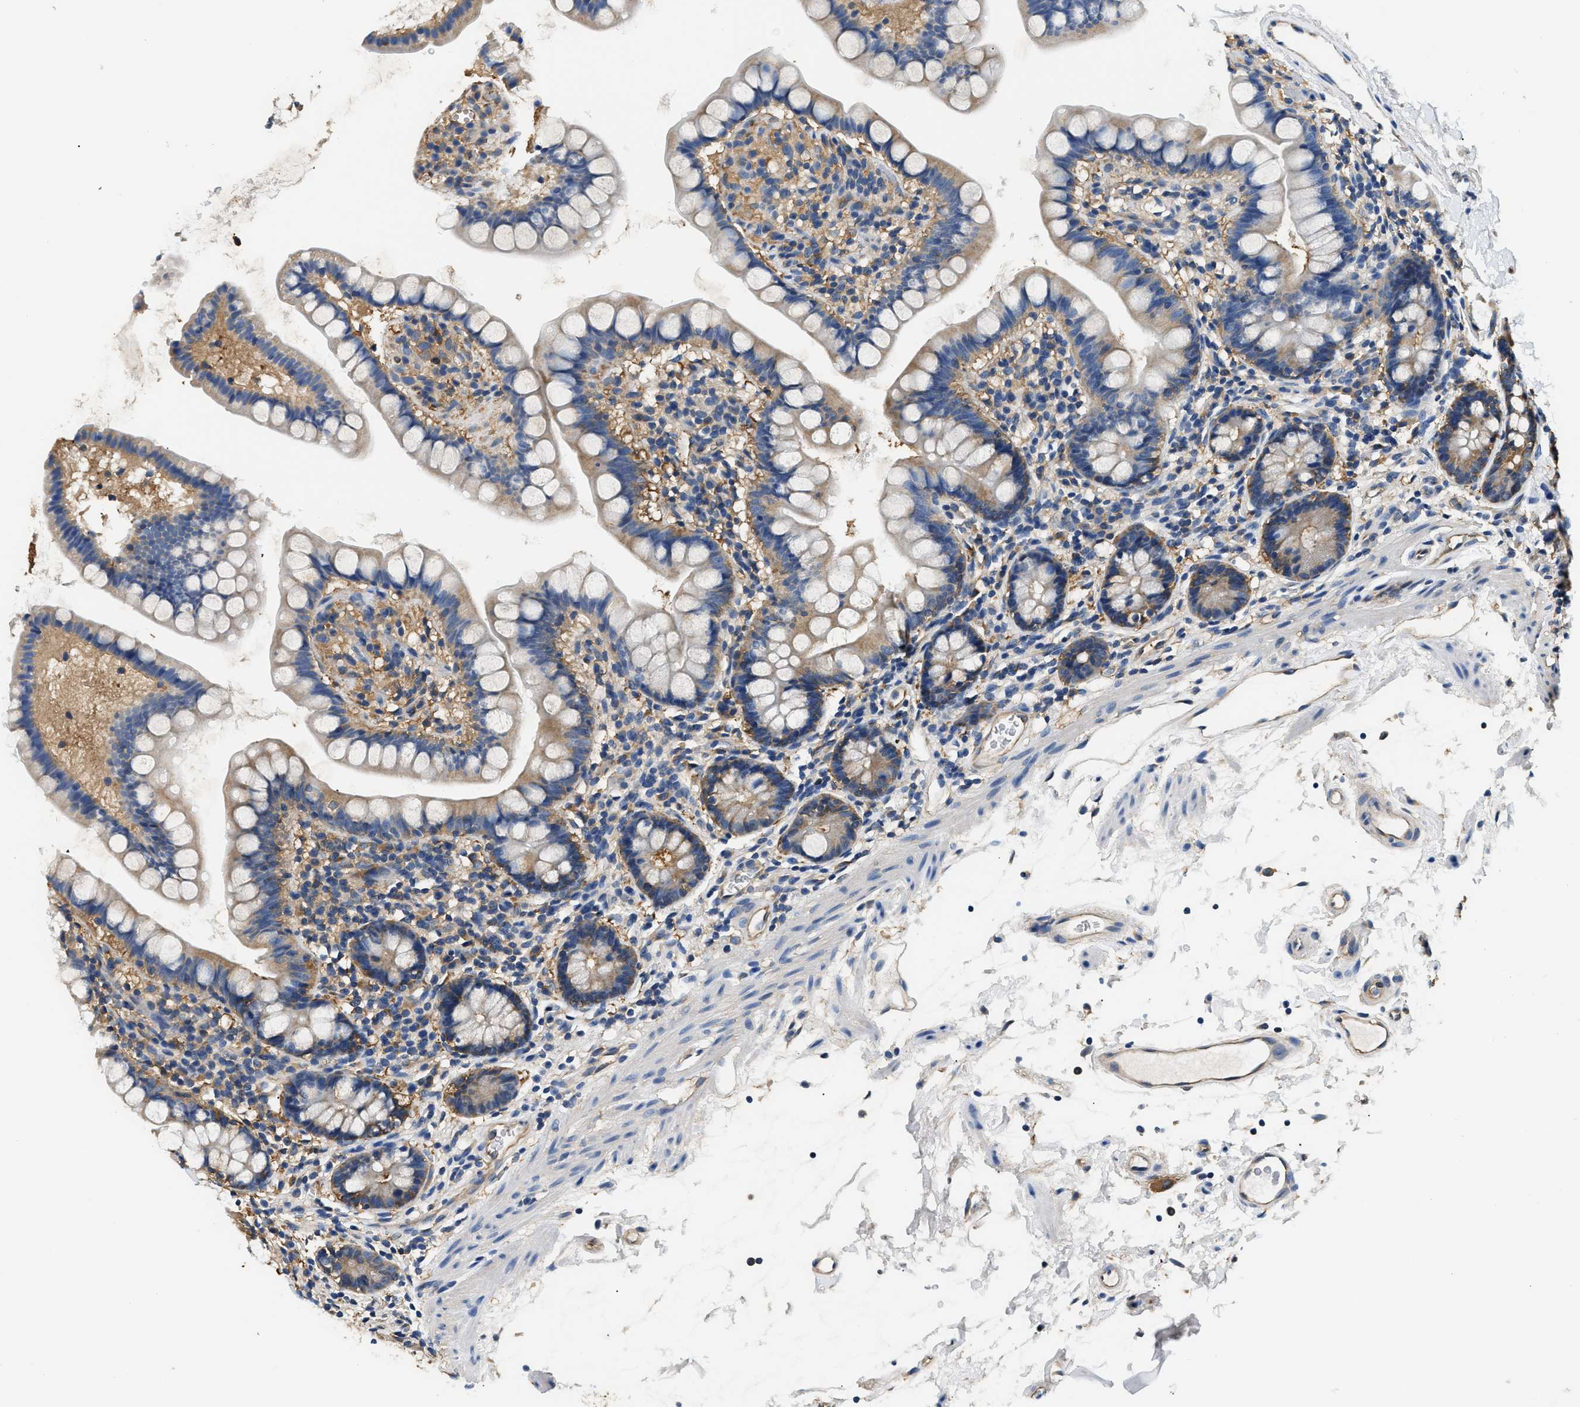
{"staining": {"intensity": "moderate", "quantity": "25%-75%", "location": "cytoplasmic/membranous"}, "tissue": "small intestine", "cell_type": "Glandular cells", "image_type": "normal", "snomed": [{"axis": "morphology", "description": "Normal tissue, NOS"}, {"axis": "topography", "description": "Small intestine"}], "caption": "The micrograph exhibits staining of normal small intestine, revealing moderate cytoplasmic/membranous protein expression (brown color) within glandular cells.", "gene": "PPP2R1B", "patient": {"sex": "female", "age": 84}}